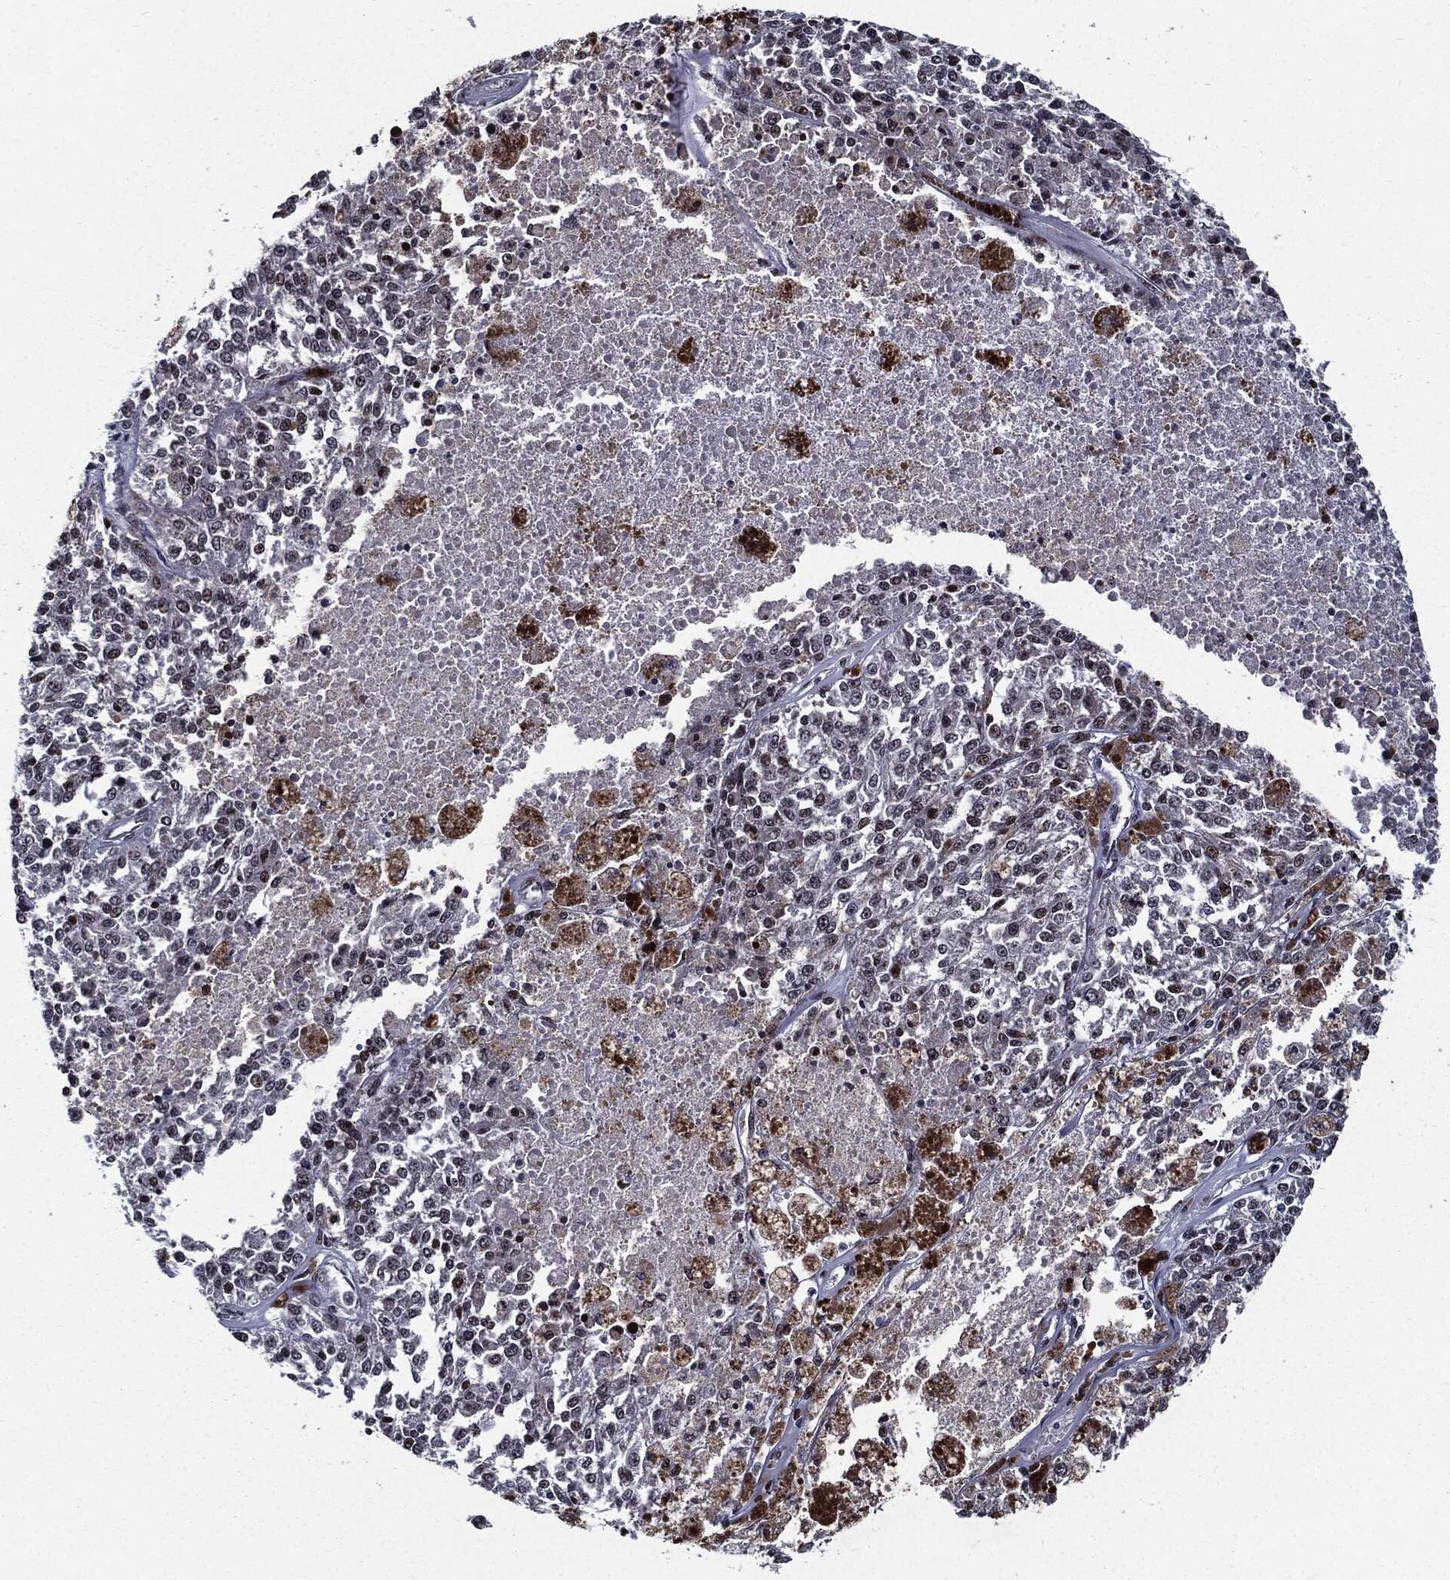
{"staining": {"intensity": "negative", "quantity": "none", "location": "none"}, "tissue": "melanoma", "cell_type": "Tumor cells", "image_type": "cancer", "snomed": [{"axis": "morphology", "description": "Malignant melanoma, Metastatic site"}, {"axis": "topography", "description": "Lymph node"}], "caption": "This is an immunohistochemistry micrograph of melanoma. There is no positivity in tumor cells.", "gene": "ZFP91", "patient": {"sex": "female", "age": 64}}